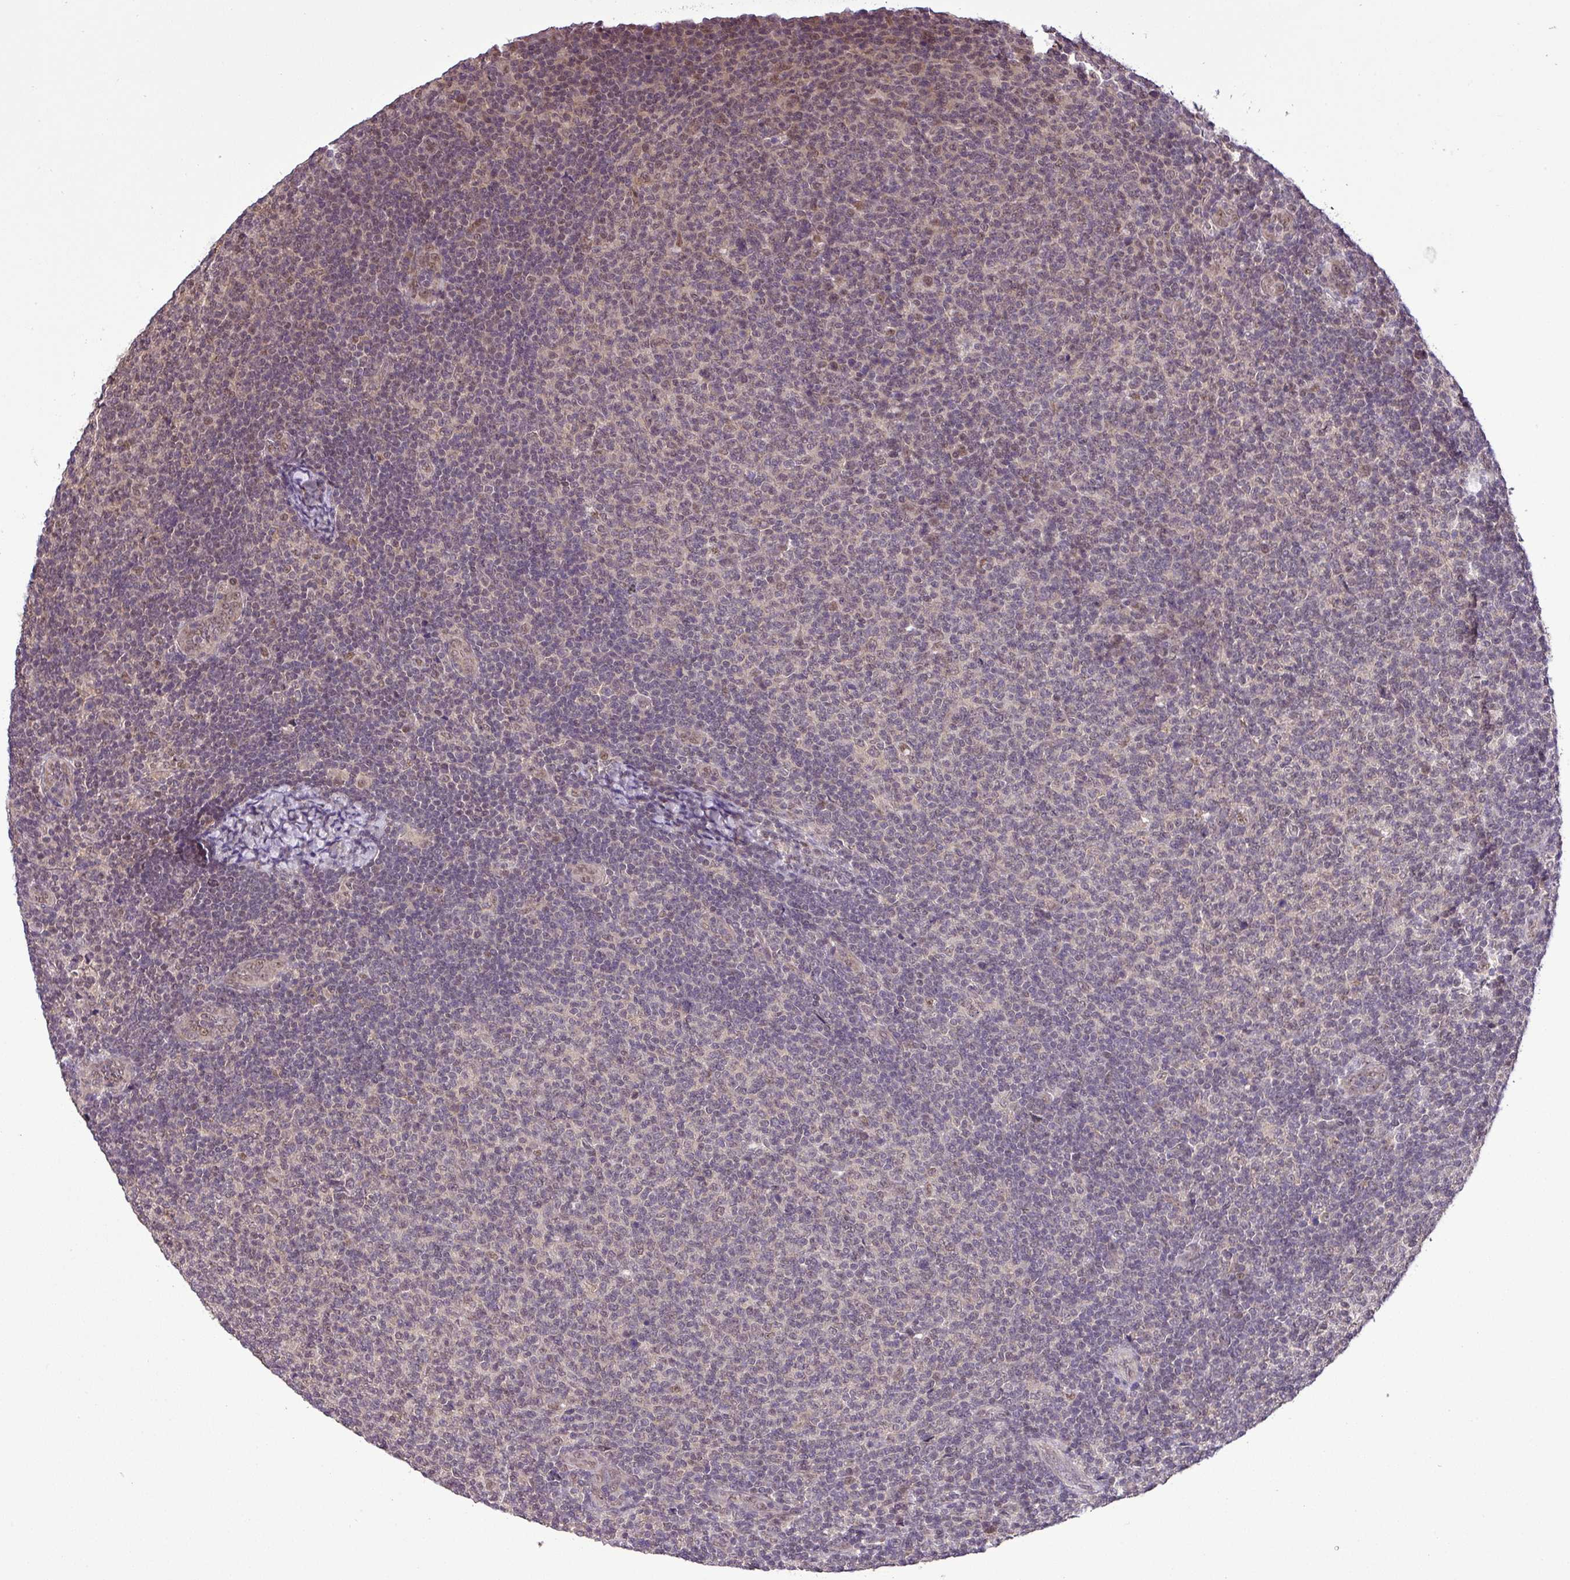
{"staining": {"intensity": "weak", "quantity": "25%-75%", "location": "nuclear"}, "tissue": "lymphoma", "cell_type": "Tumor cells", "image_type": "cancer", "snomed": [{"axis": "morphology", "description": "Malignant lymphoma, non-Hodgkin's type, Low grade"}, {"axis": "topography", "description": "Lymph node"}], "caption": "Weak nuclear expression for a protein is seen in approximately 25%-75% of tumor cells of malignant lymphoma, non-Hodgkin's type (low-grade) using IHC.", "gene": "MFHAS1", "patient": {"sex": "male", "age": 66}}